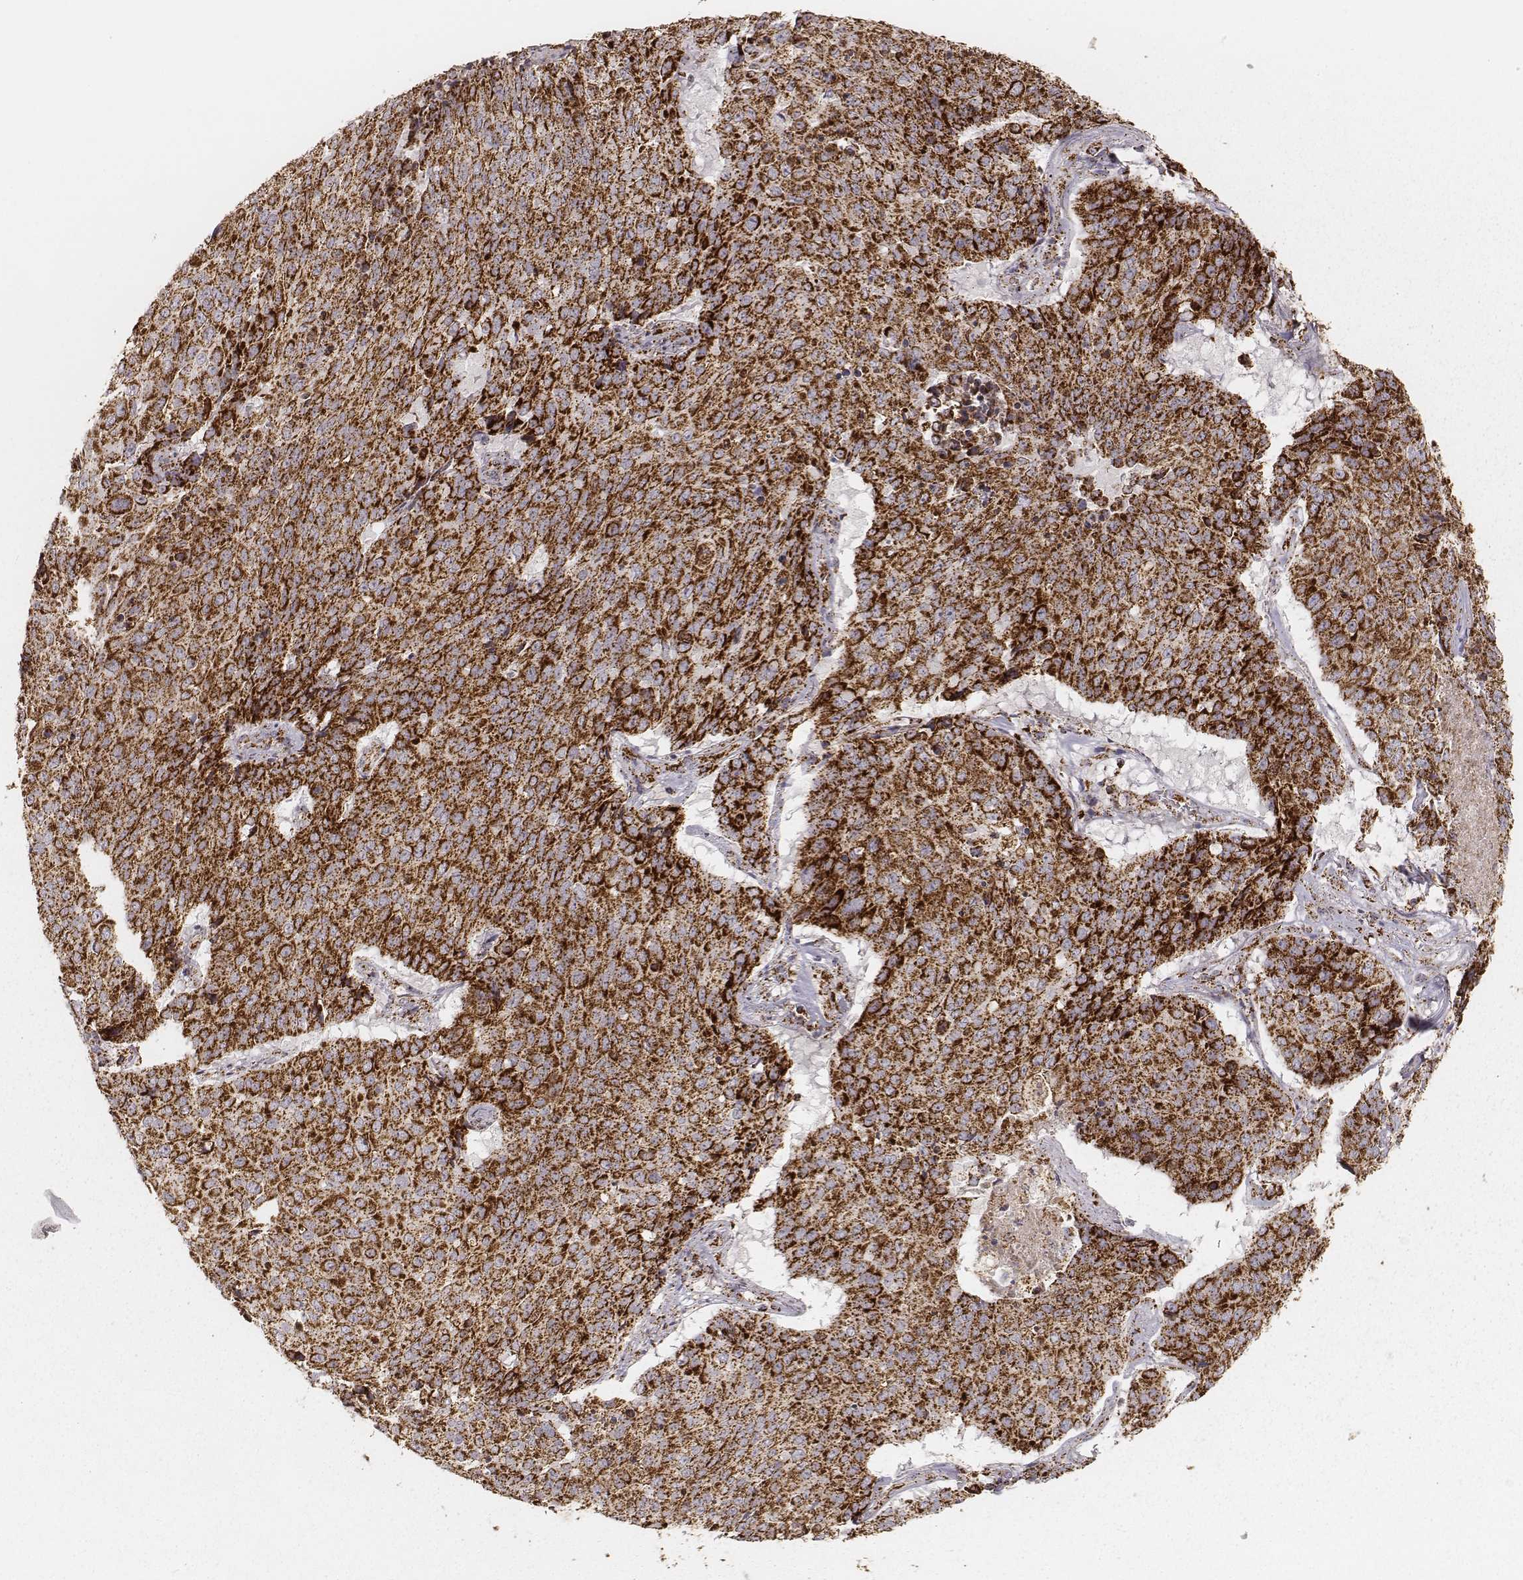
{"staining": {"intensity": "strong", "quantity": ">75%", "location": "cytoplasmic/membranous"}, "tissue": "lung cancer", "cell_type": "Tumor cells", "image_type": "cancer", "snomed": [{"axis": "morphology", "description": "Normal tissue, NOS"}, {"axis": "morphology", "description": "Squamous cell carcinoma, NOS"}, {"axis": "topography", "description": "Bronchus"}, {"axis": "topography", "description": "Lung"}], "caption": "Immunohistochemical staining of squamous cell carcinoma (lung) displays strong cytoplasmic/membranous protein positivity in about >75% of tumor cells.", "gene": "CS", "patient": {"sex": "male", "age": 64}}